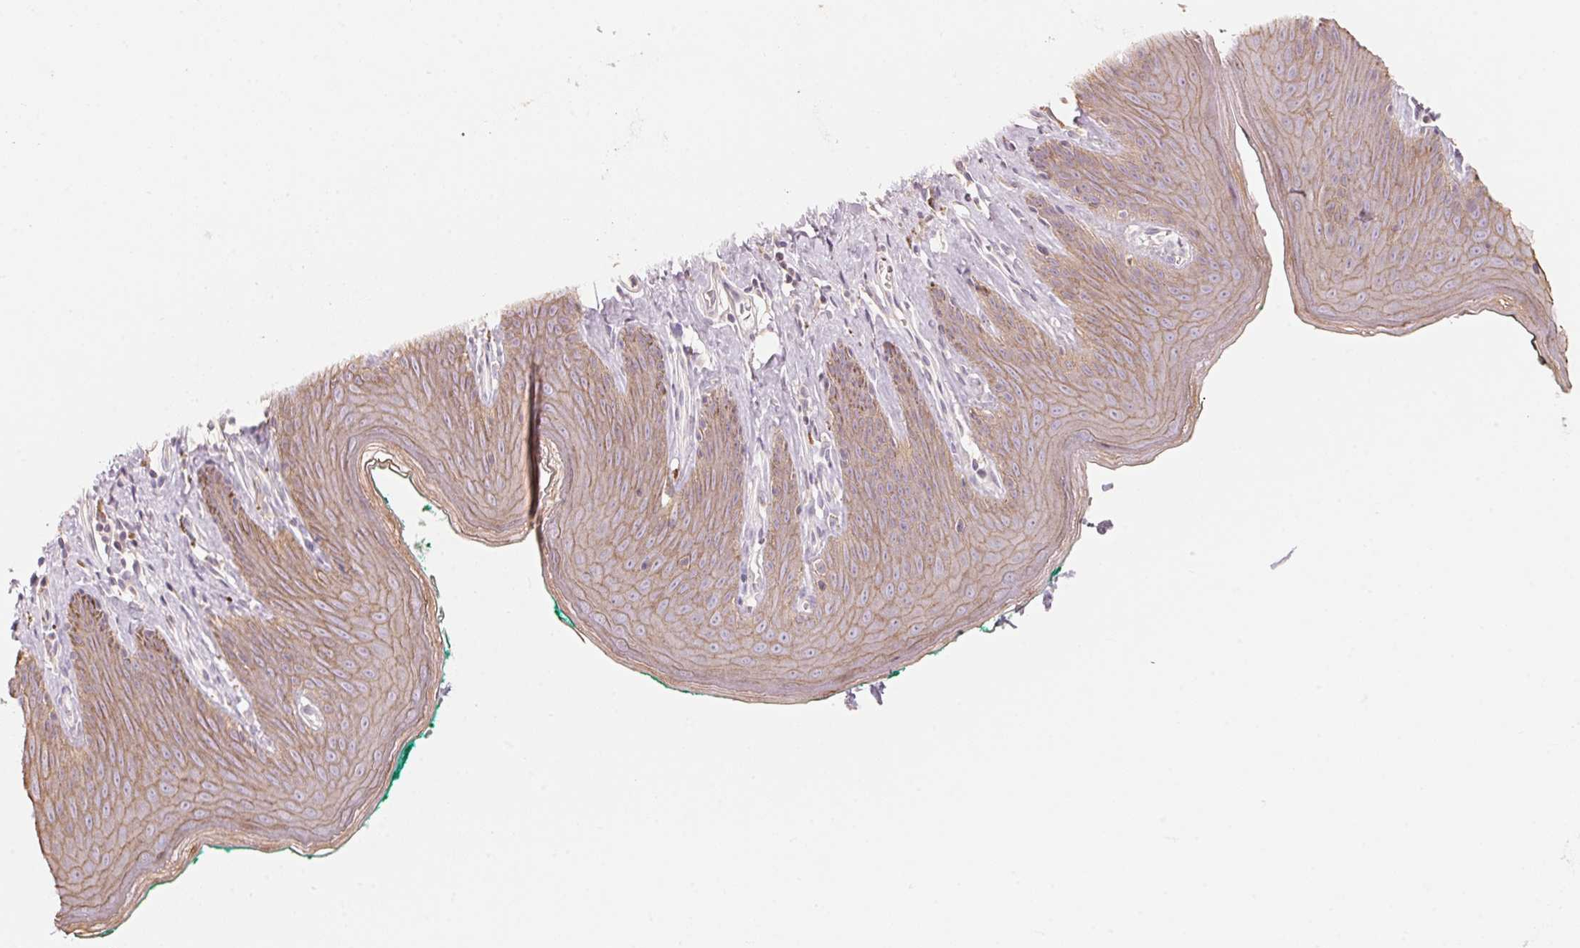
{"staining": {"intensity": "moderate", "quantity": "25%-75%", "location": "cytoplasmic/membranous"}, "tissue": "skin", "cell_type": "Epidermal cells", "image_type": "normal", "snomed": [{"axis": "morphology", "description": "Normal tissue, NOS"}, {"axis": "topography", "description": "Vulva"}, {"axis": "topography", "description": "Peripheral nerve tissue"}], "caption": "High-magnification brightfield microscopy of benign skin stained with DAB (brown) and counterstained with hematoxylin (blue). epidermal cells exhibit moderate cytoplasmic/membranous staining is seen in approximately25%-75% of cells.", "gene": "TP53AIP1", "patient": {"sex": "female", "age": 66}}